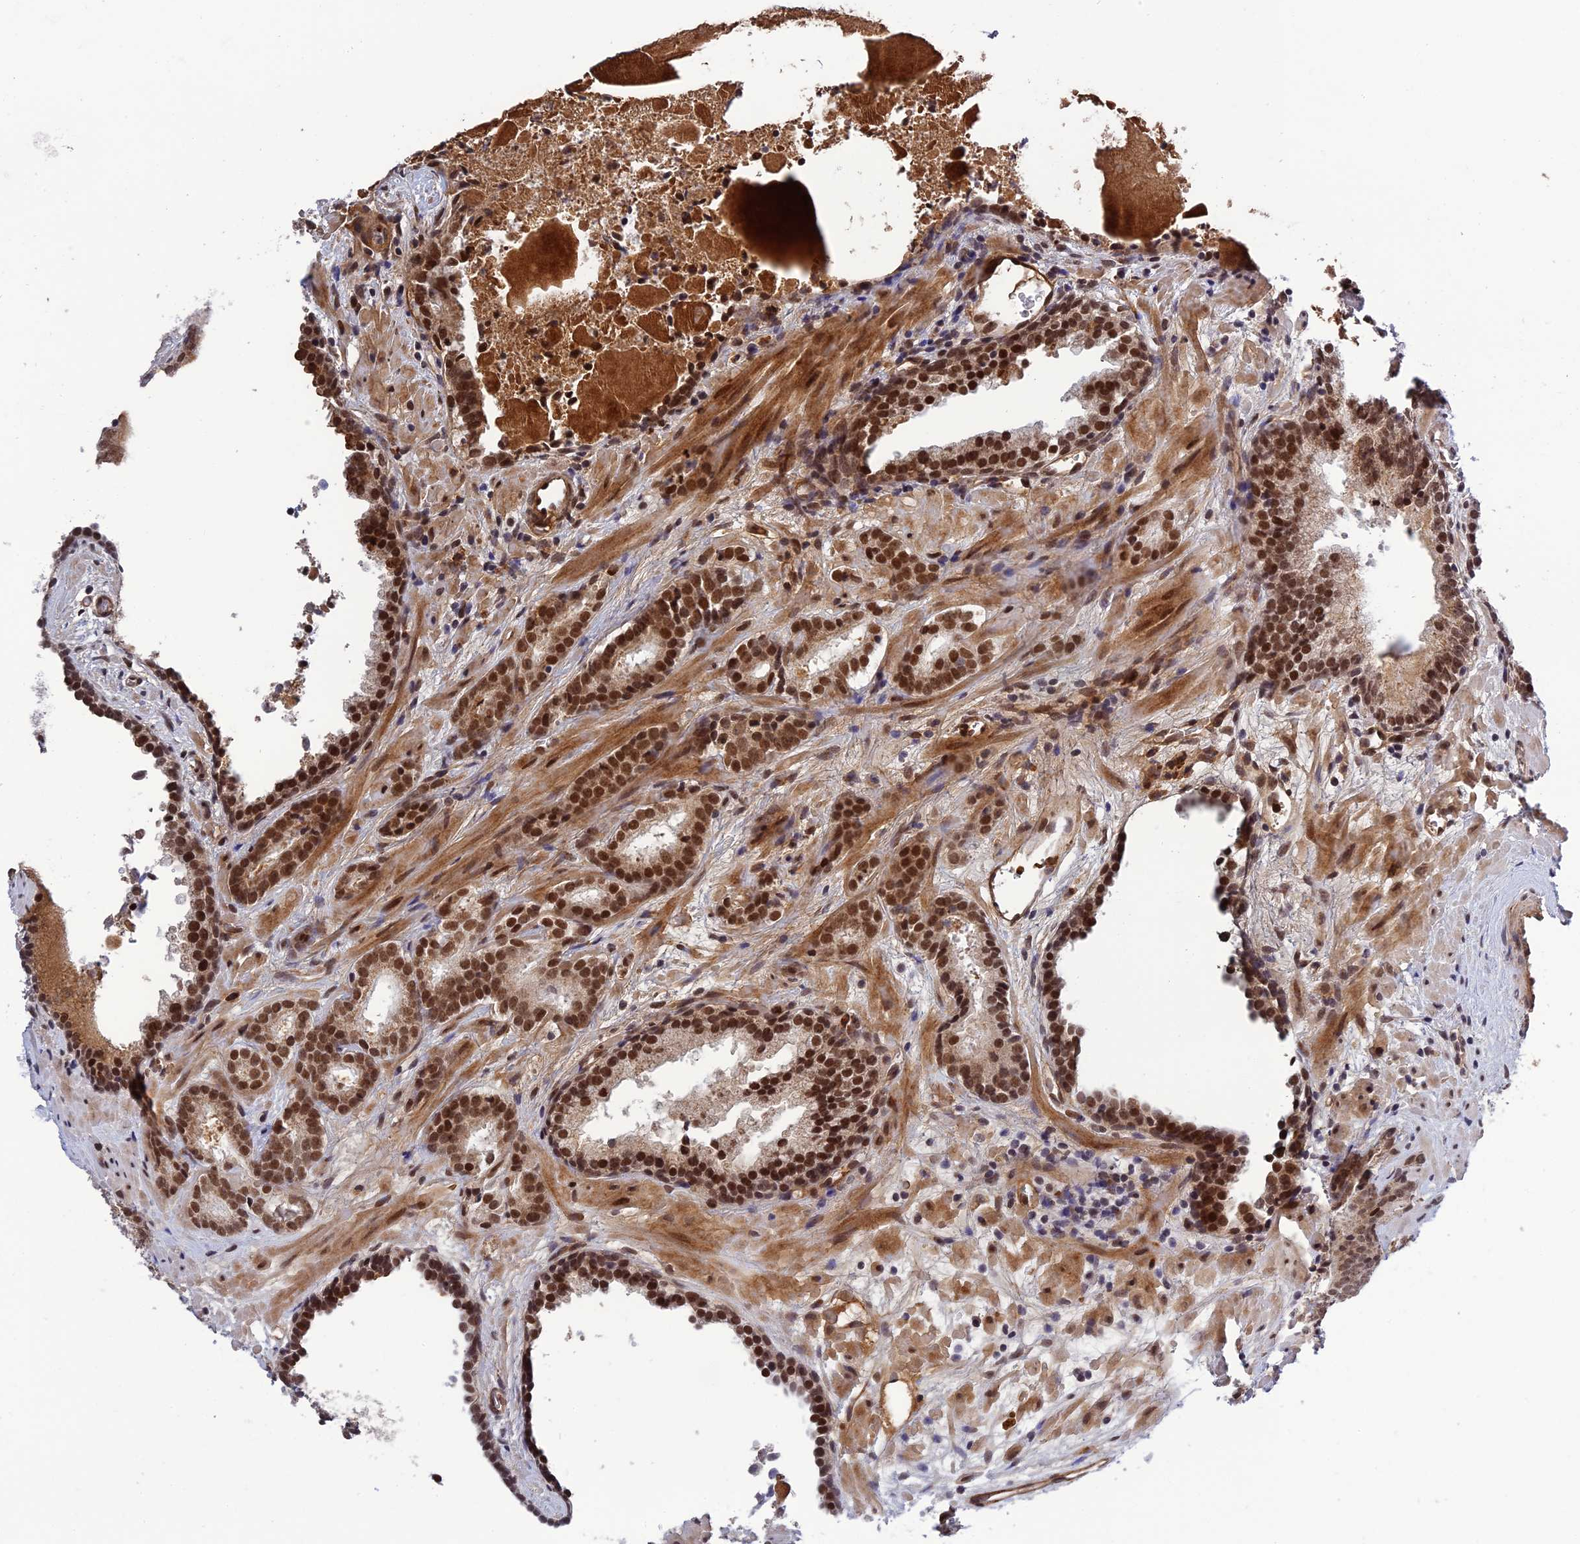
{"staining": {"intensity": "strong", "quantity": ">75%", "location": "nuclear"}, "tissue": "prostate cancer", "cell_type": "Tumor cells", "image_type": "cancer", "snomed": [{"axis": "morphology", "description": "Adenocarcinoma, High grade"}, {"axis": "topography", "description": "Prostate"}], "caption": "About >75% of tumor cells in prostate adenocarcinoma (high-grade) show strong nuclear protein expression as visualized by brown immunohistochemical staining.", "gene": "REXO1", "patient": {"sex": "male", "age": 57}}